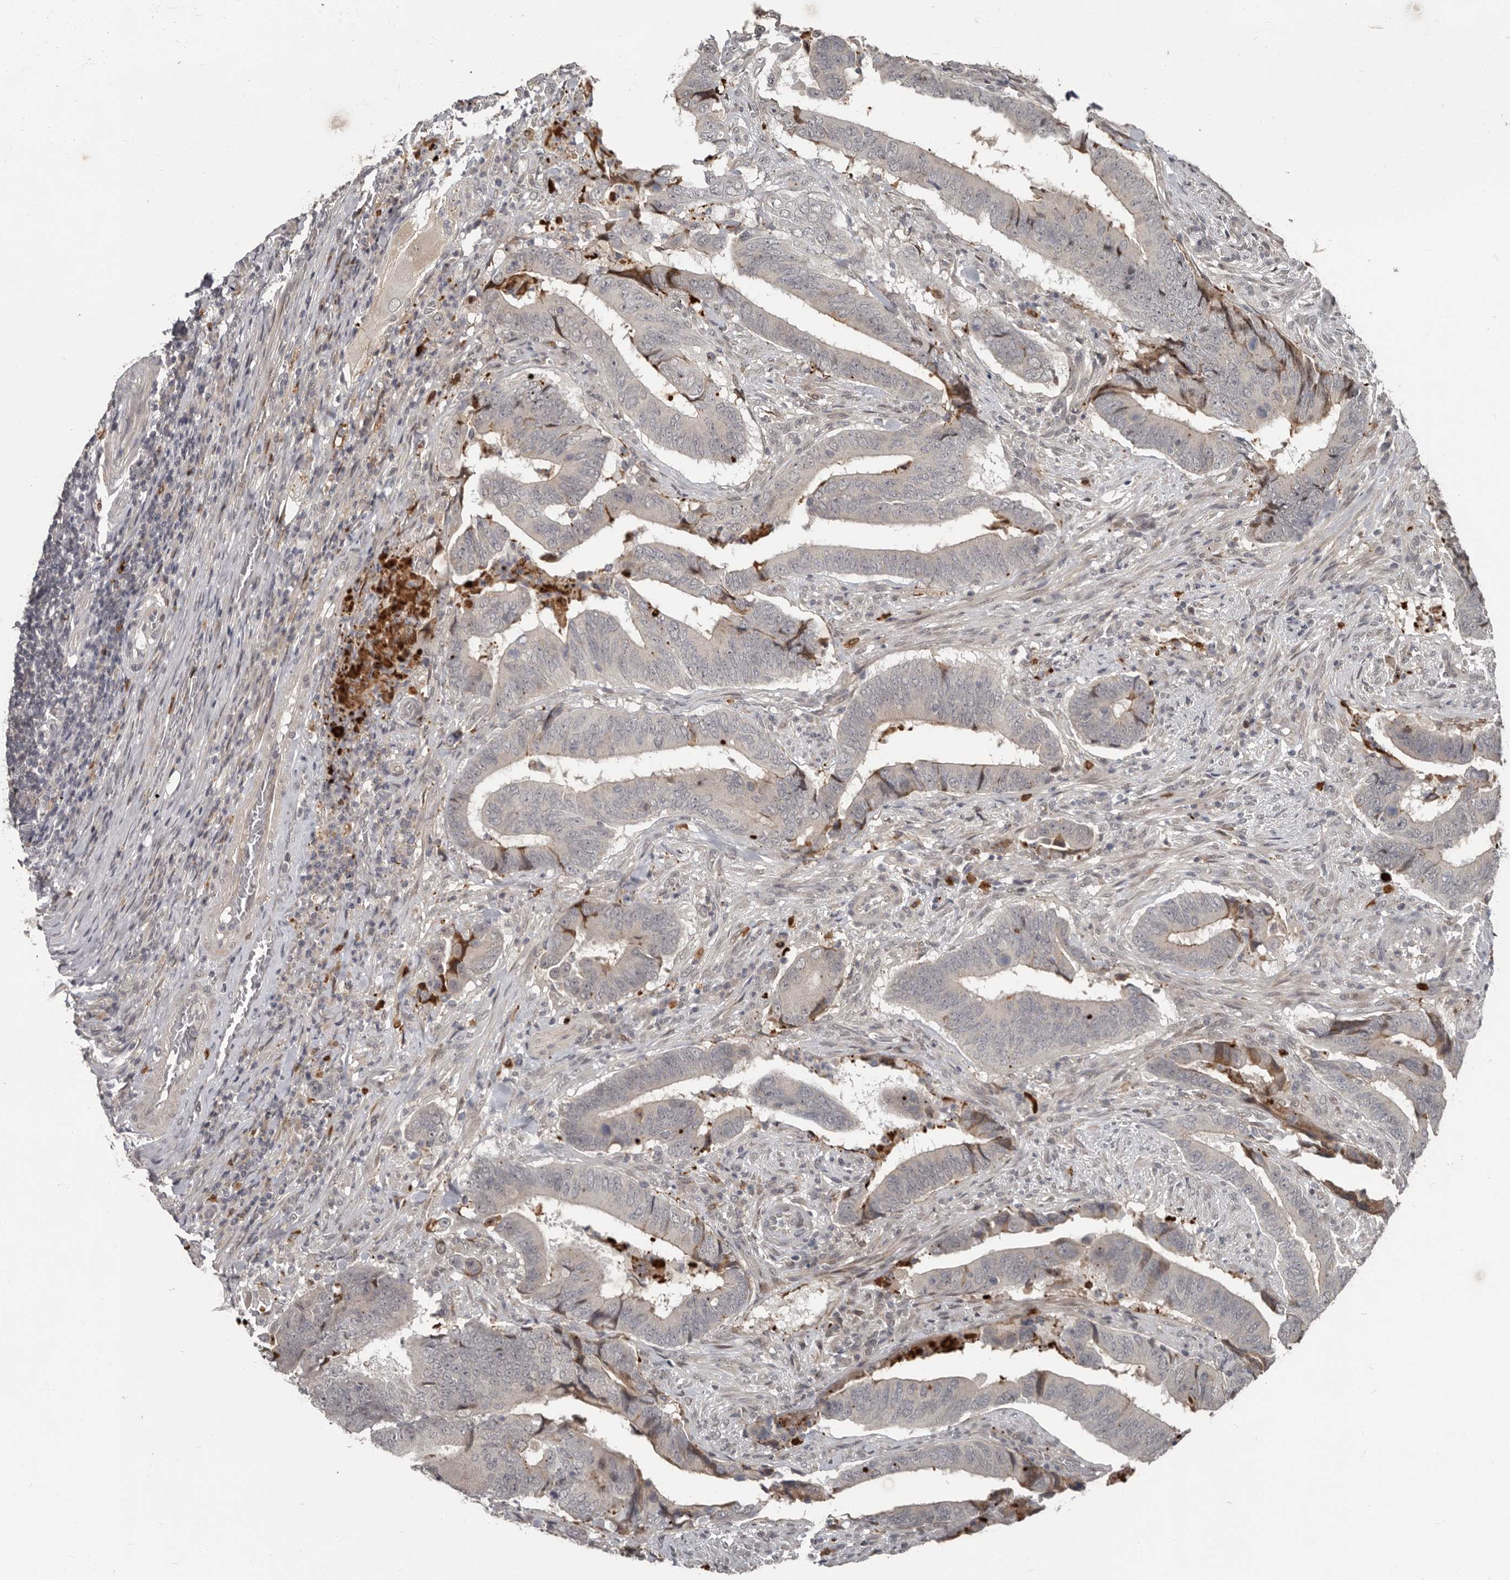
{"staining": {"intensity": "weak", "quantity": "<25%", "location": "cytoplasmic/membranous,nuclear"}, "tissue": "colorectal cancer", "cell_type": "Tumor cells", "image_type": "cancer", "snomed": [{"axis": "morphology", "description": "Normal tissue, NOS"}, {"axis": "morphology", "description": "Adenocarcinoma, NOS"}, {"axis": "topography", "description": "Colon"}], "caption": "This is an immunohistochemistry (IHC) histopathology image of adenocarcinoma (colorectal). There is no positivity in tumor cells.", "gene": "APOL6", "patient": {"sex": "male", "age": 56}}